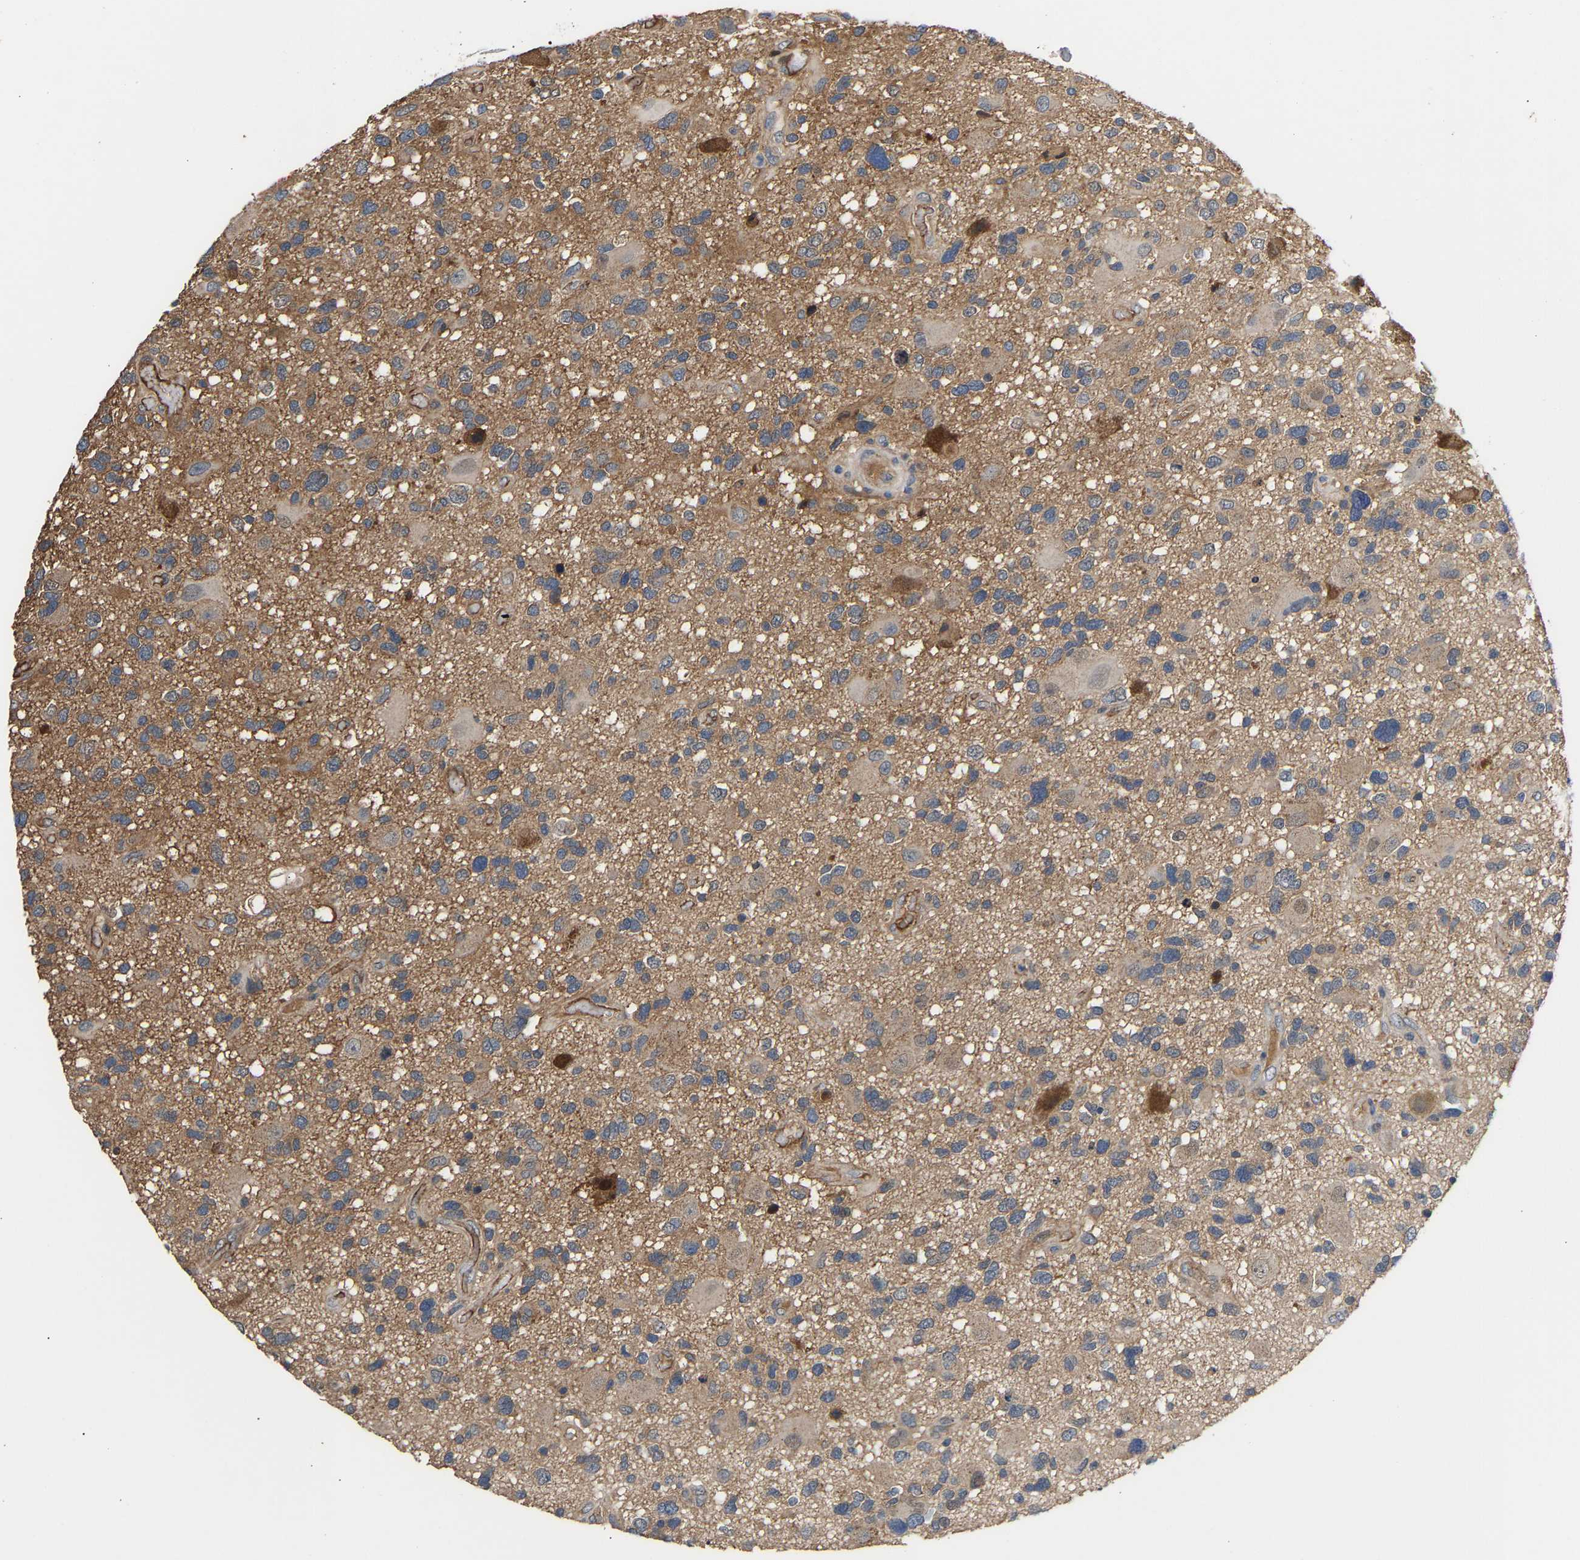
{"staining": {"intensity": "weak", "quantity": "25%-75%", "location": "cytoplasmic/membranous"}, "tissue": "glioma", "cell_type": "Tumor cells", "image_type": "cancer", "snomed": [{"axis": "morphology", "description": "Glioma, malignant, High grade"}, {"axis": "topography", "description": "Brain"}], "caption": "DAB (3,3'-diaminobenzidine) immunohistochemical staining of glioma displays weak cytoplasmic/membranous protein staining in about 25%-75% of tumor cells.", "gene": "KASH5", "patient": {"sex": "male", "age": 33}}